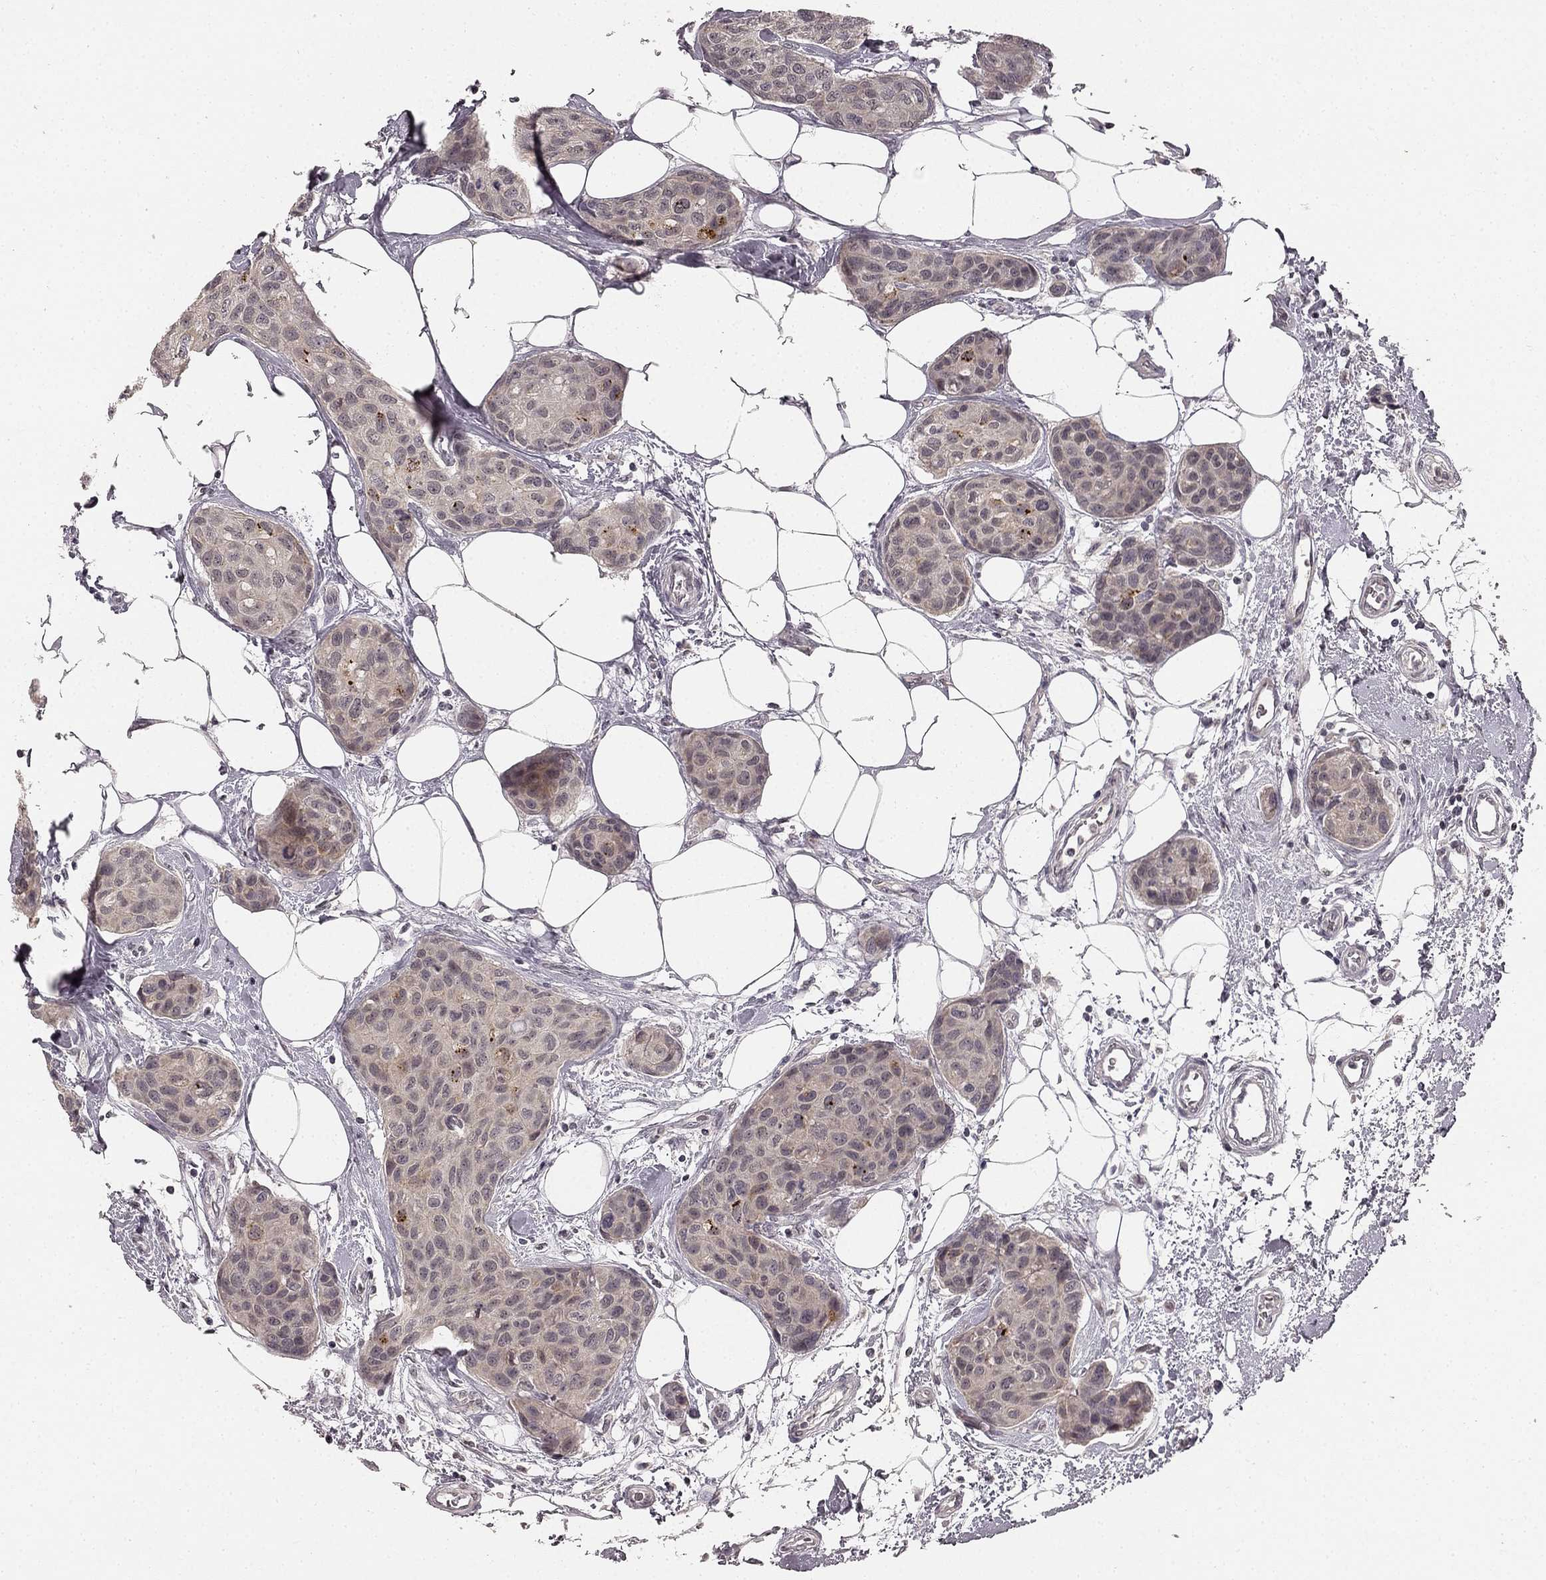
{"staining": {"intensity": "weak", "quantity": "<25%", "location": "cytoplasmic/membranous"}, "tissue": "breast cancer", "cell_type": "Tumor cells", "image_type": "cancer", "snomed": [{"axis": "morphology", "description": "Duct carcinoma"}, {"axis": "topography", "description": "Breast"}], "caption": "An image of breast cancer stained for a protein demonstrates no brown staining in tumor cells.", "gene": "HCN4", "patient": {"sex": "female", "age": 80}}